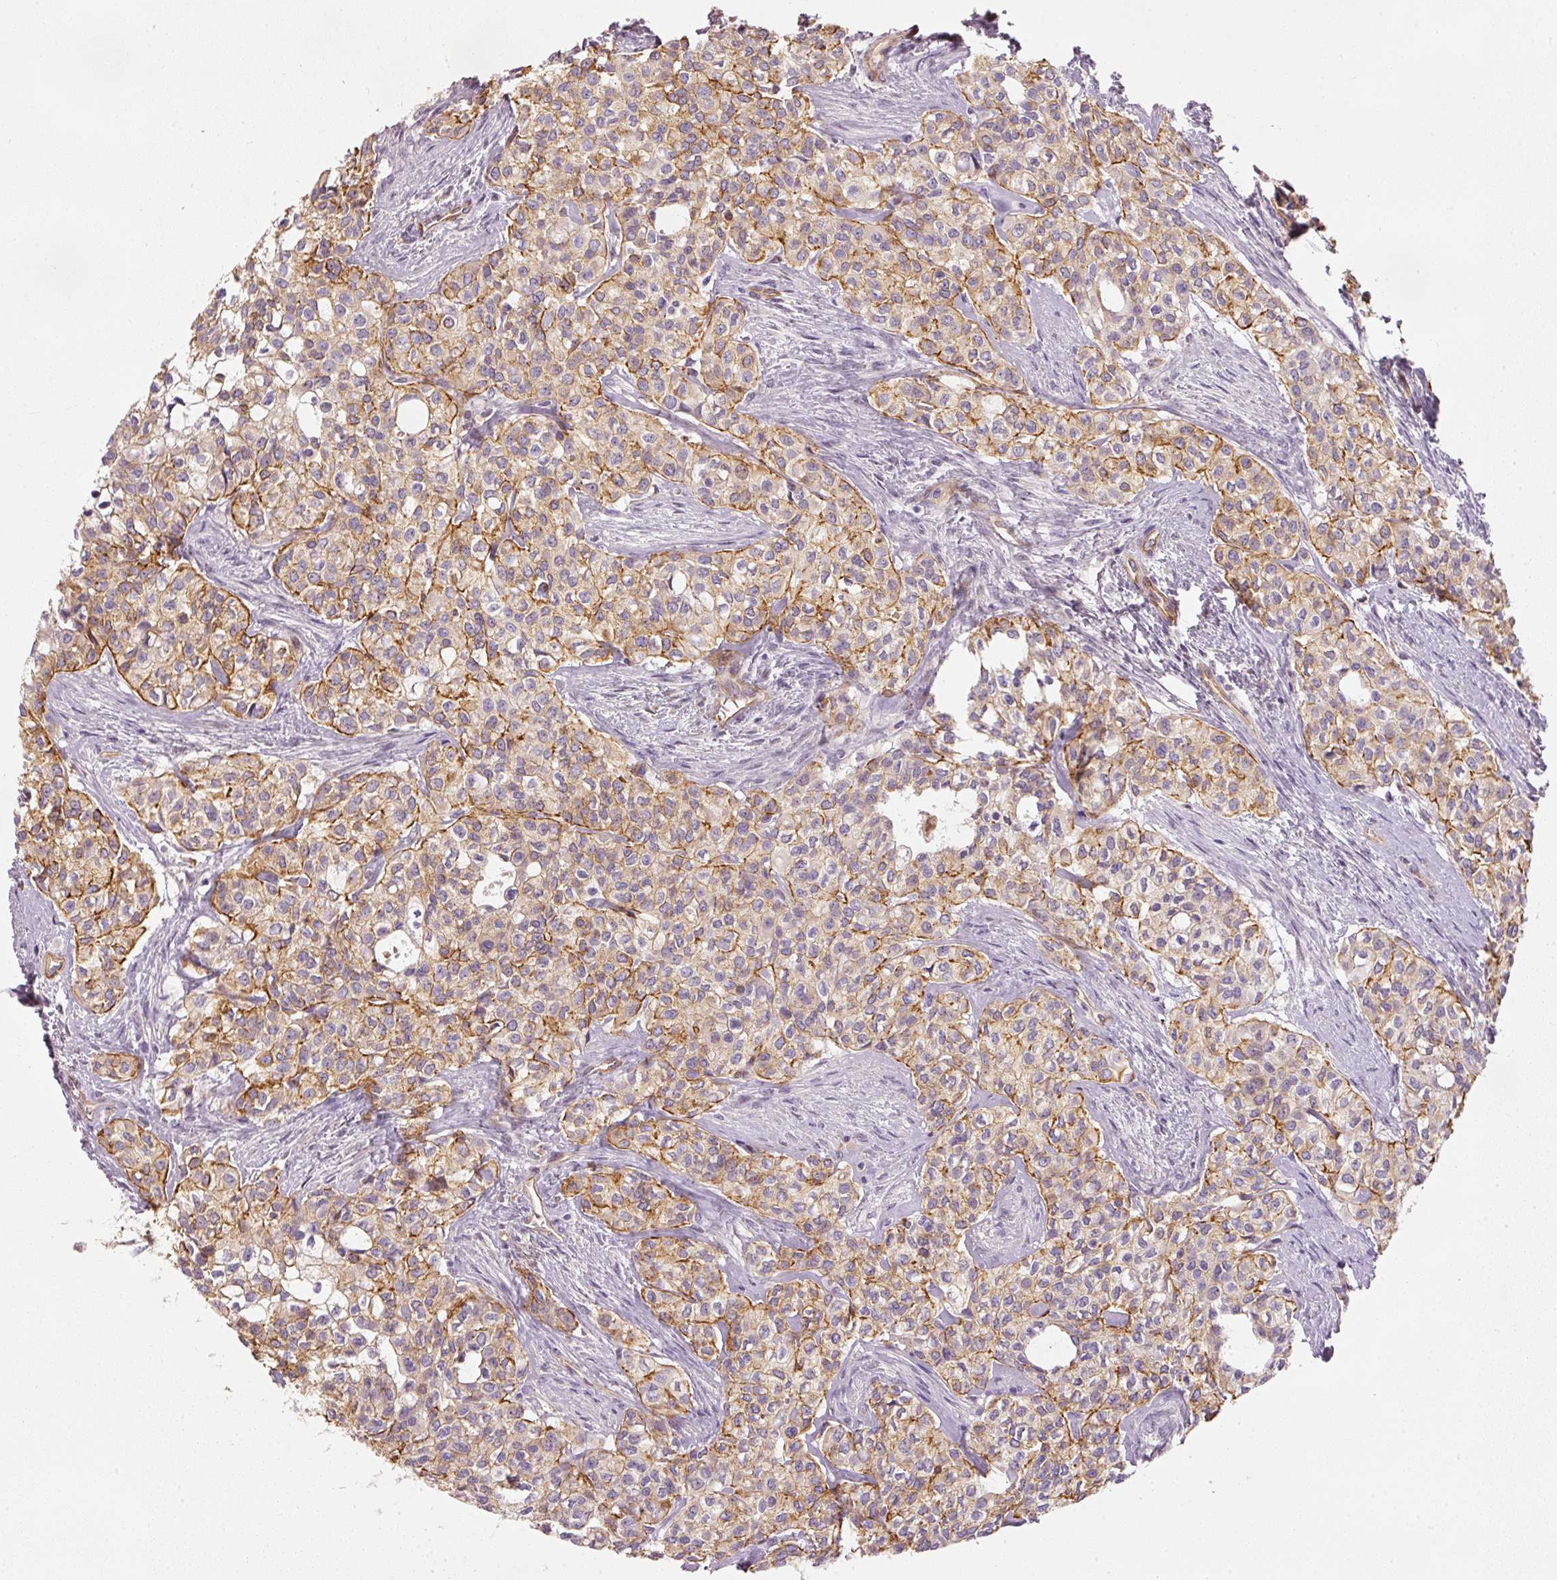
{"staining": {"intensity": "moderate", "quantity": ">75%", "location": "cytoplasmic/membranous"}, "tissue": "head and neck cancer", "cell_type": "Tumor cells", "image_type": "cancer", "snomed": [{"axis": "morphology", "description": "Adenocarcinoma, NOS"}, {"axis": "topography", "description": "Head-Neck"}], "caption": "Head and neck cancer (adenocarcinoma) stained for a protein demonstrates moderate cytoplasmic/membranous positivity in tumor cells.", "gene": "OSR2", "patient": {"sex": "male", "age": 81}}